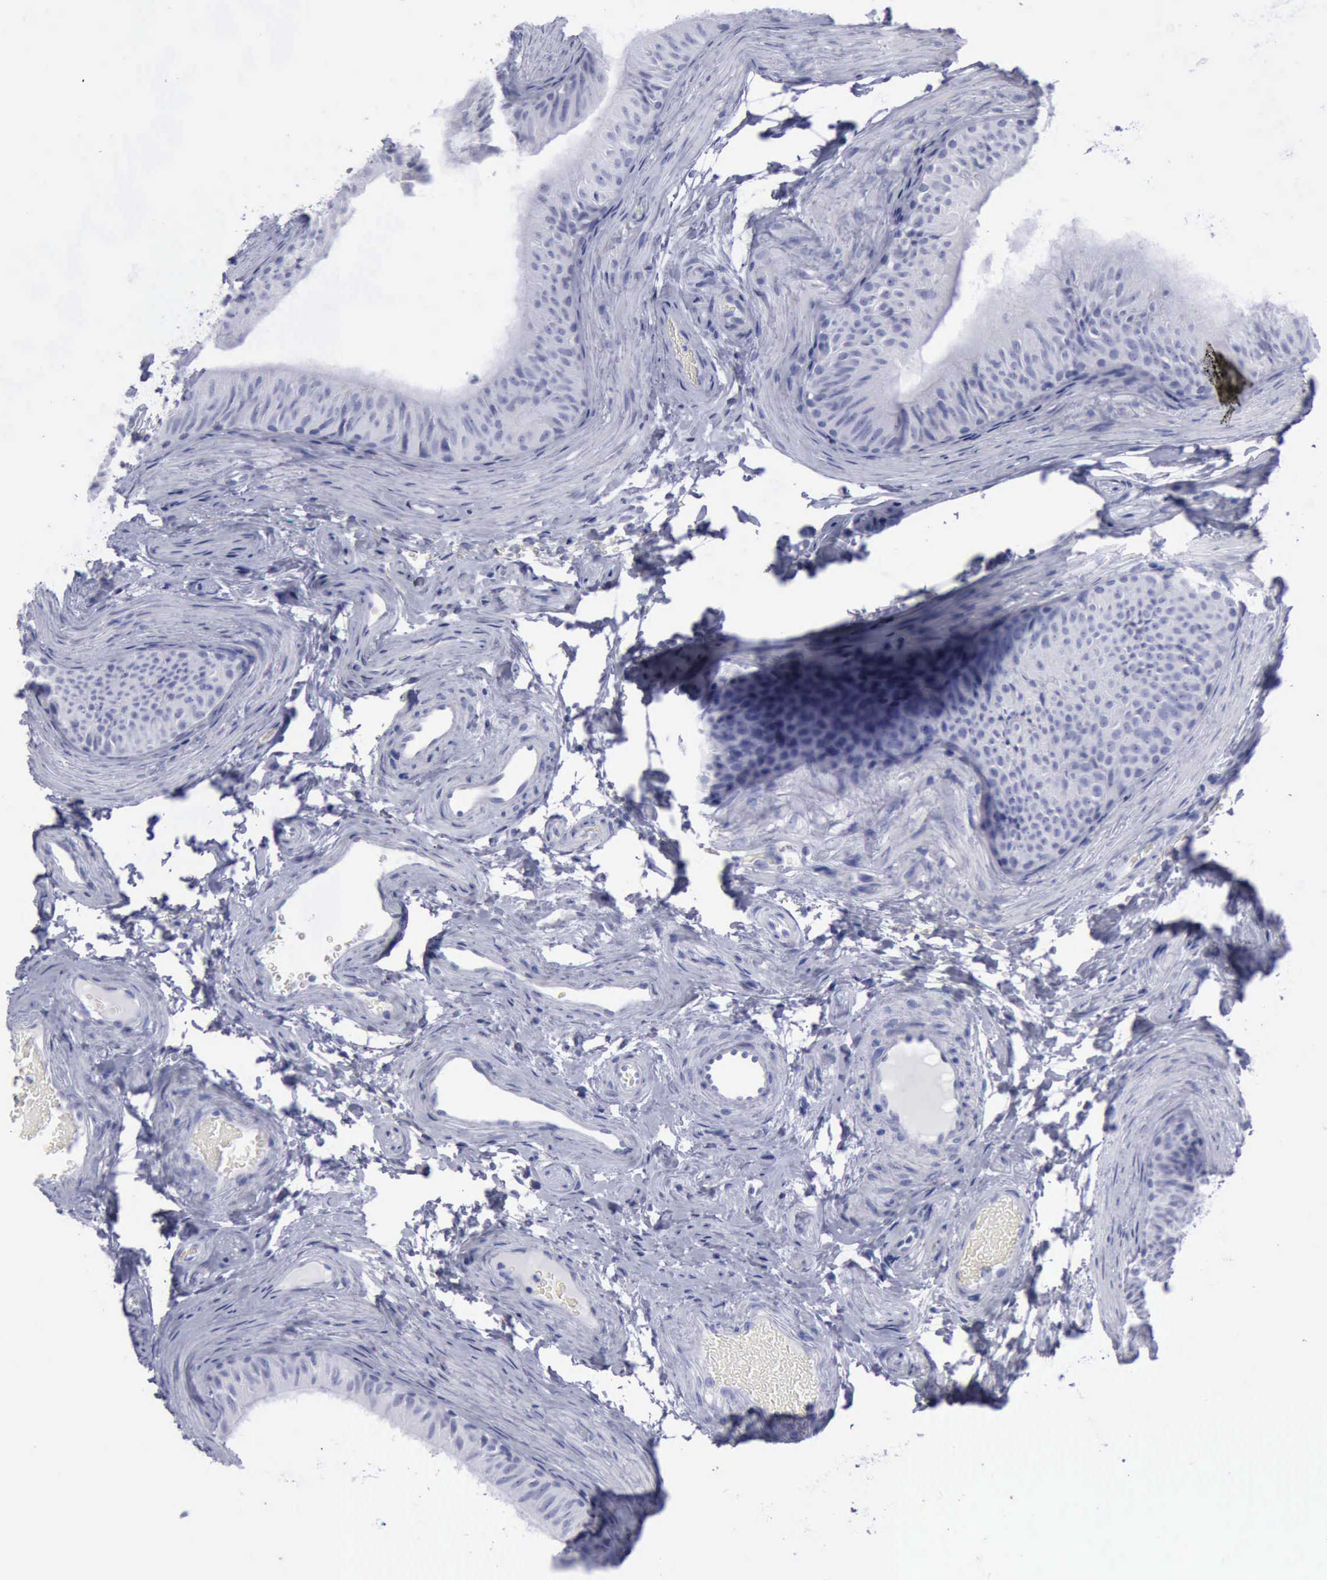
{"staining": {"intensity": "negative", "quantity": "none", "location": "none"}, "tissue": "epididymis", "cell_type": "Glandular cells", "image_type": "normal", "snomed": [{"axis": "morphology", "description": "Normal tissue, NOS"}, {"axis": "topography", "description": "Testis"}, {"axis": "topography", "description": "Epididymis"}], "caption": "Immunohistochemical staining of unremarkable human epididymis exhibits no significant expression in glandular cells. (IHC, brightfield microscopy, high magnification).", "gene": "KRT13", "patient": {"sex": "male", "age": 36}}